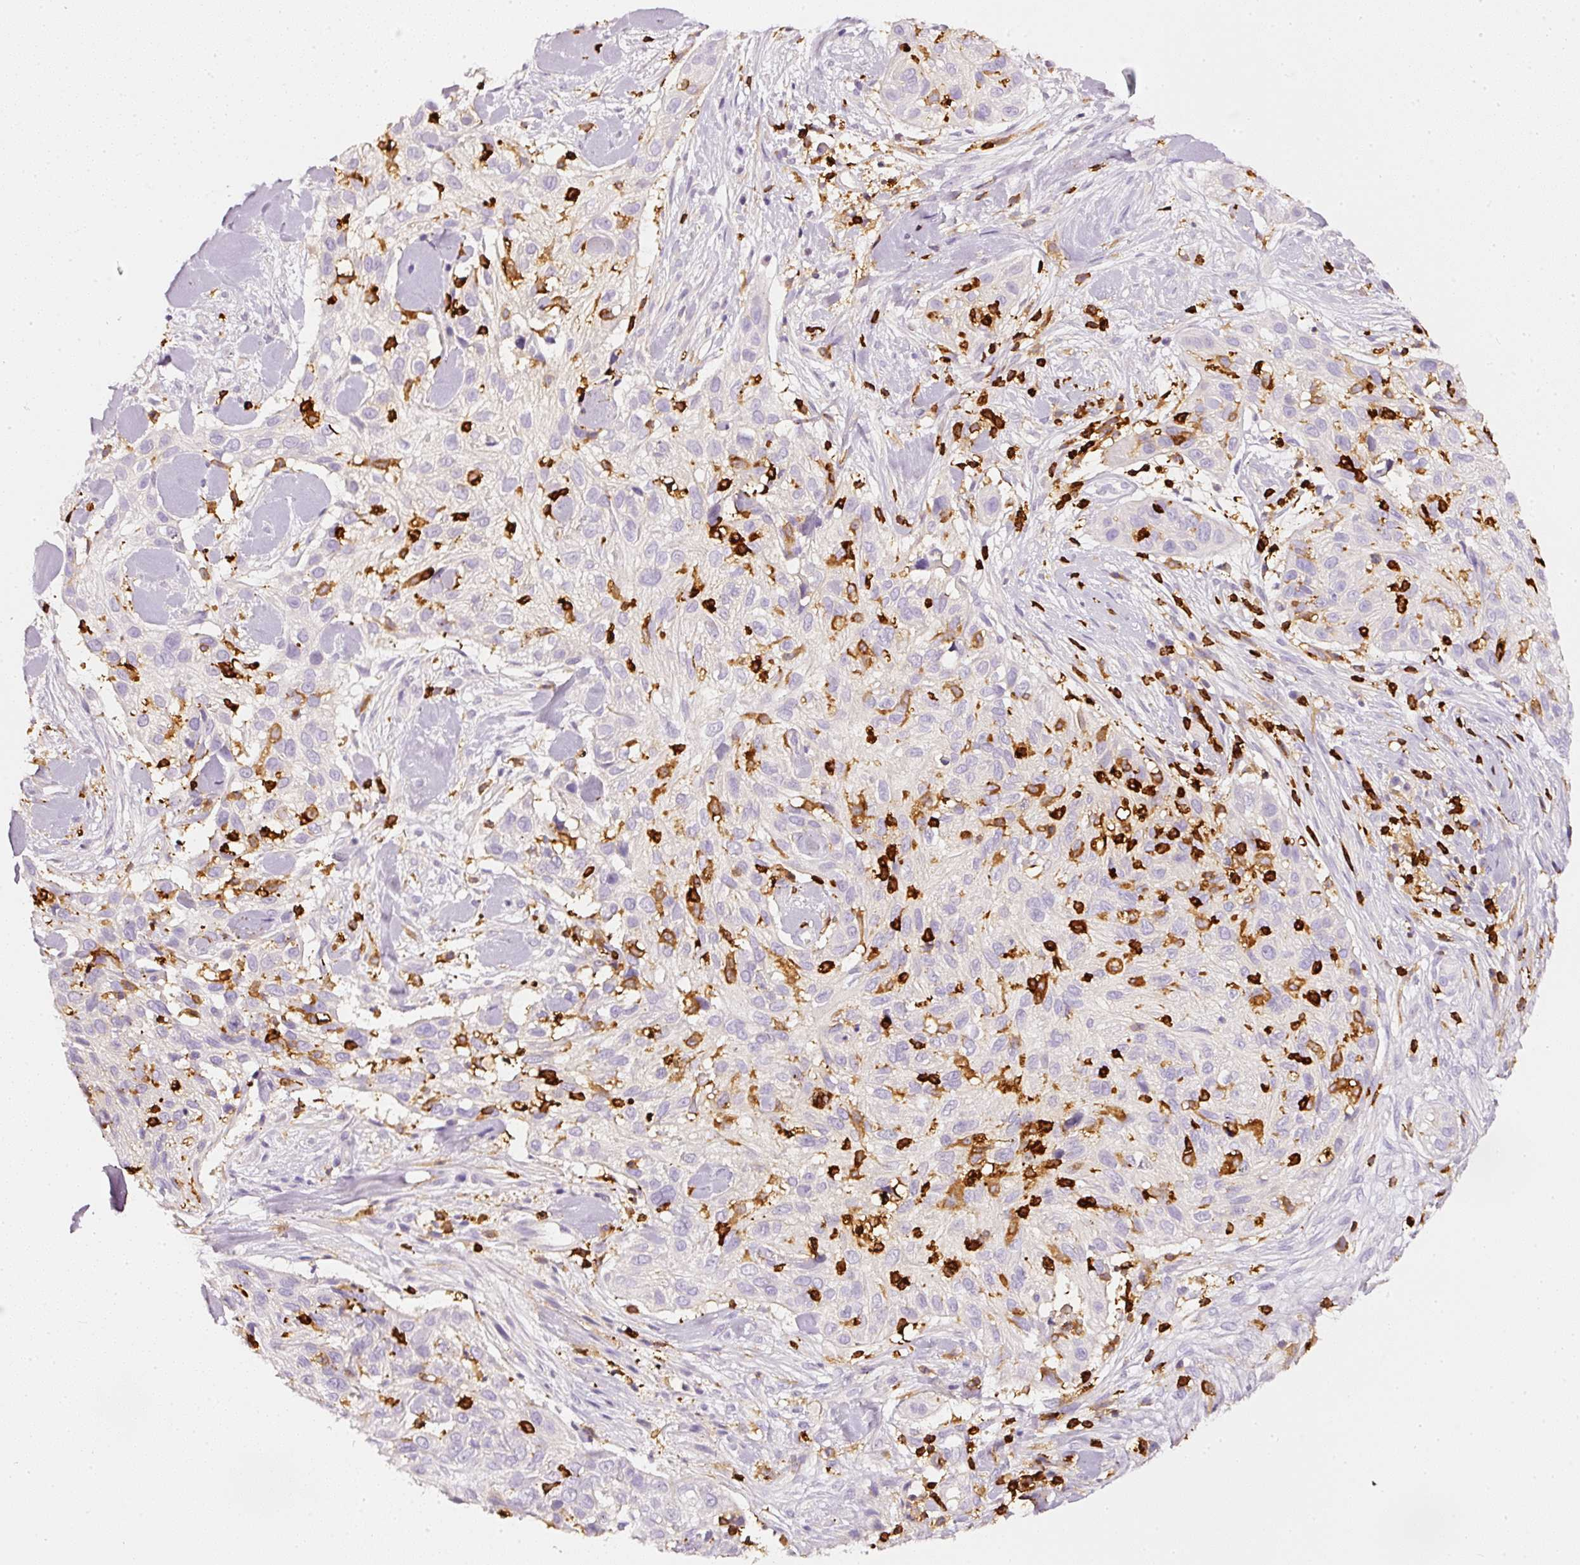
{"staining": {"intensity": "negative", "quantity": "none", "location": "none"}, "tissue": "skin cancer", "cell_type": "Tumor cells", "image_type": "cancer", "snomed": [{"axis": "morphology", "description": "Squamous cell carcinoma, NOS"}, {"axis": "topography", "description": "Skin"}], "caption": "Immunohistochemical staining of human skin squamous cell carcinoma reveals no significant positivity in tumor cells.", "gene": "EVL", "patient": {"sex": "male", "age": 82}}